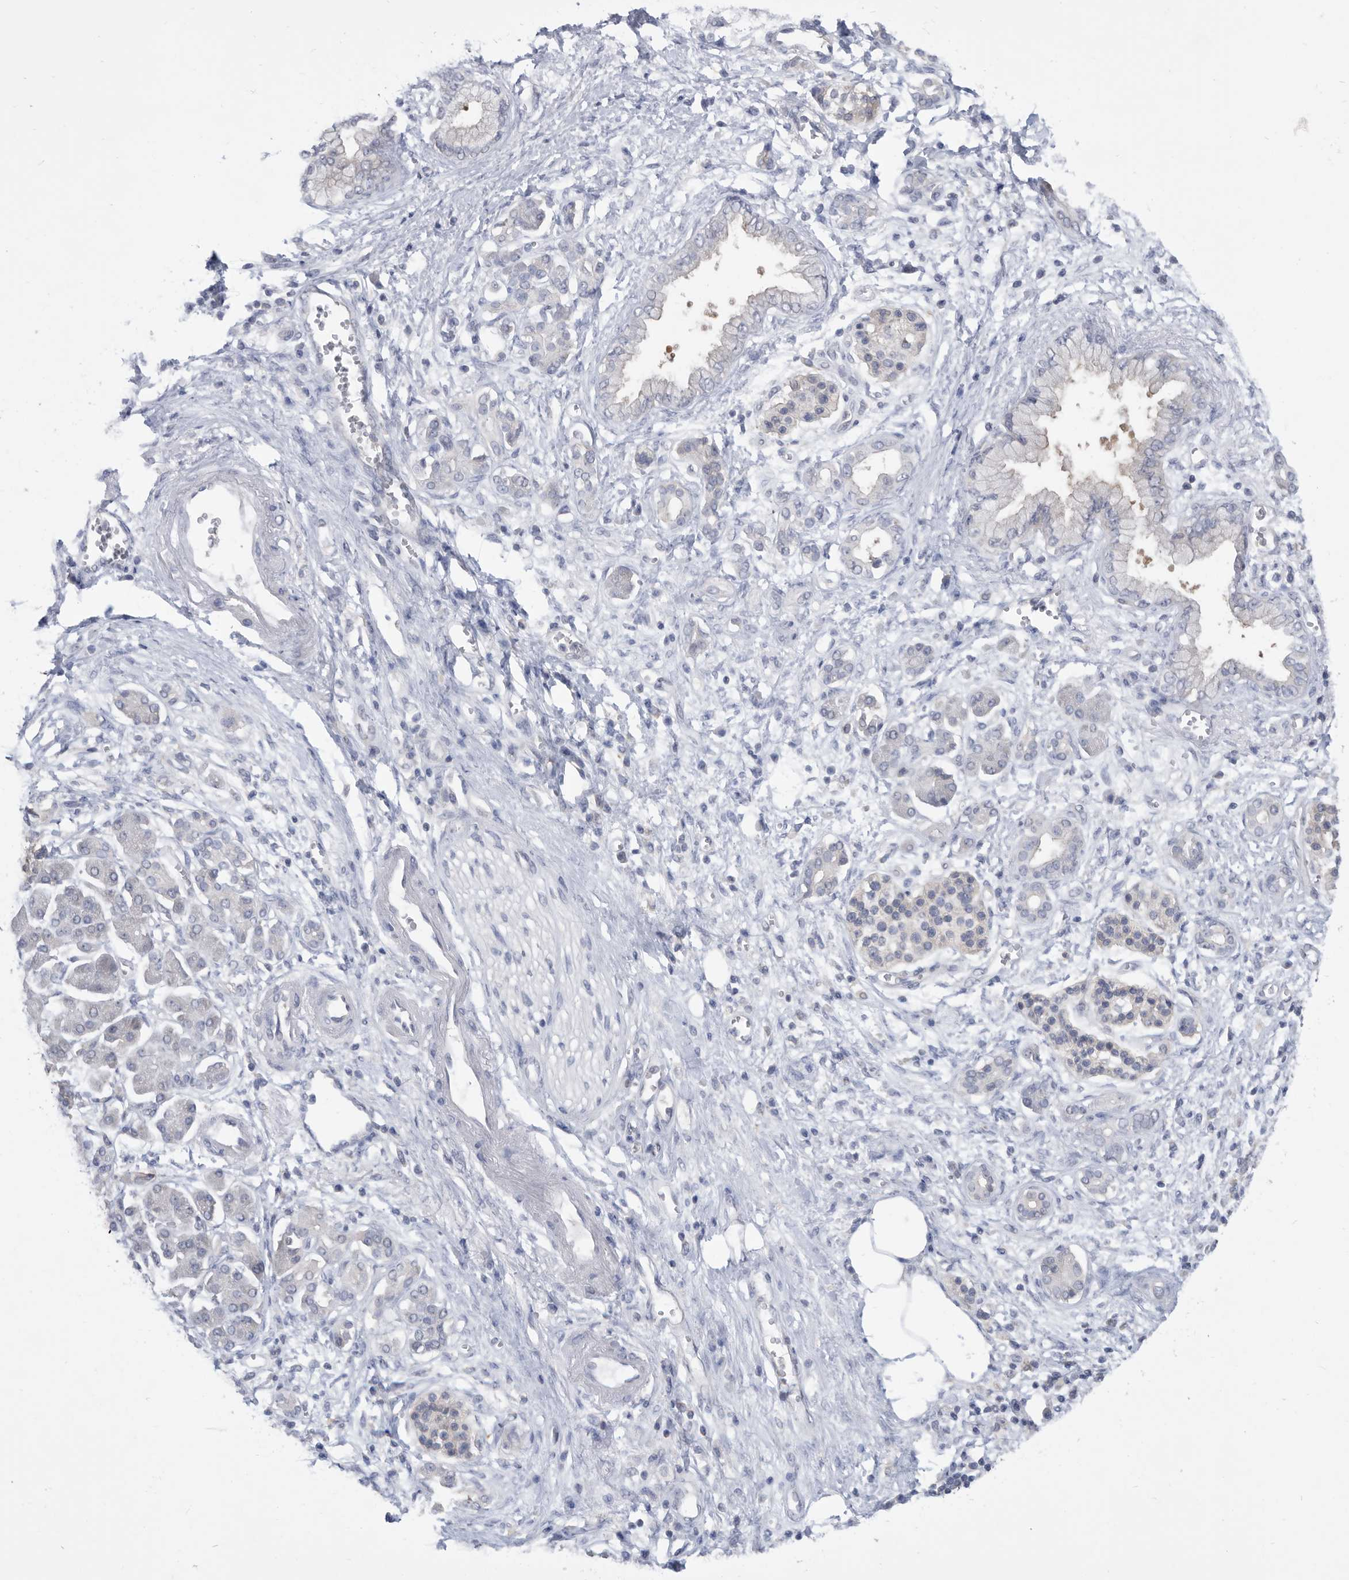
{"staining": {"intensity": "negative", "quantity": "none", "location": "none"}, "tissue": "pancreatic cancer", "cell_type": "Tumor cells", "image_type": "cancer", "snomed": [{"axis": "morphology", "description": "Adenocarcinoma, NOS"}, {"axis": "topography", "description": "Pancreas"}], "caption": "Immunohistochemistry (IHC) photomicrograph of neoplastic tissue: pancreatic adenocarcinoma stained with DAB reveals no significant protein expression in tumor cells.", "gene": "CCT4", "patient": {"sex": "male", "age": 78}}